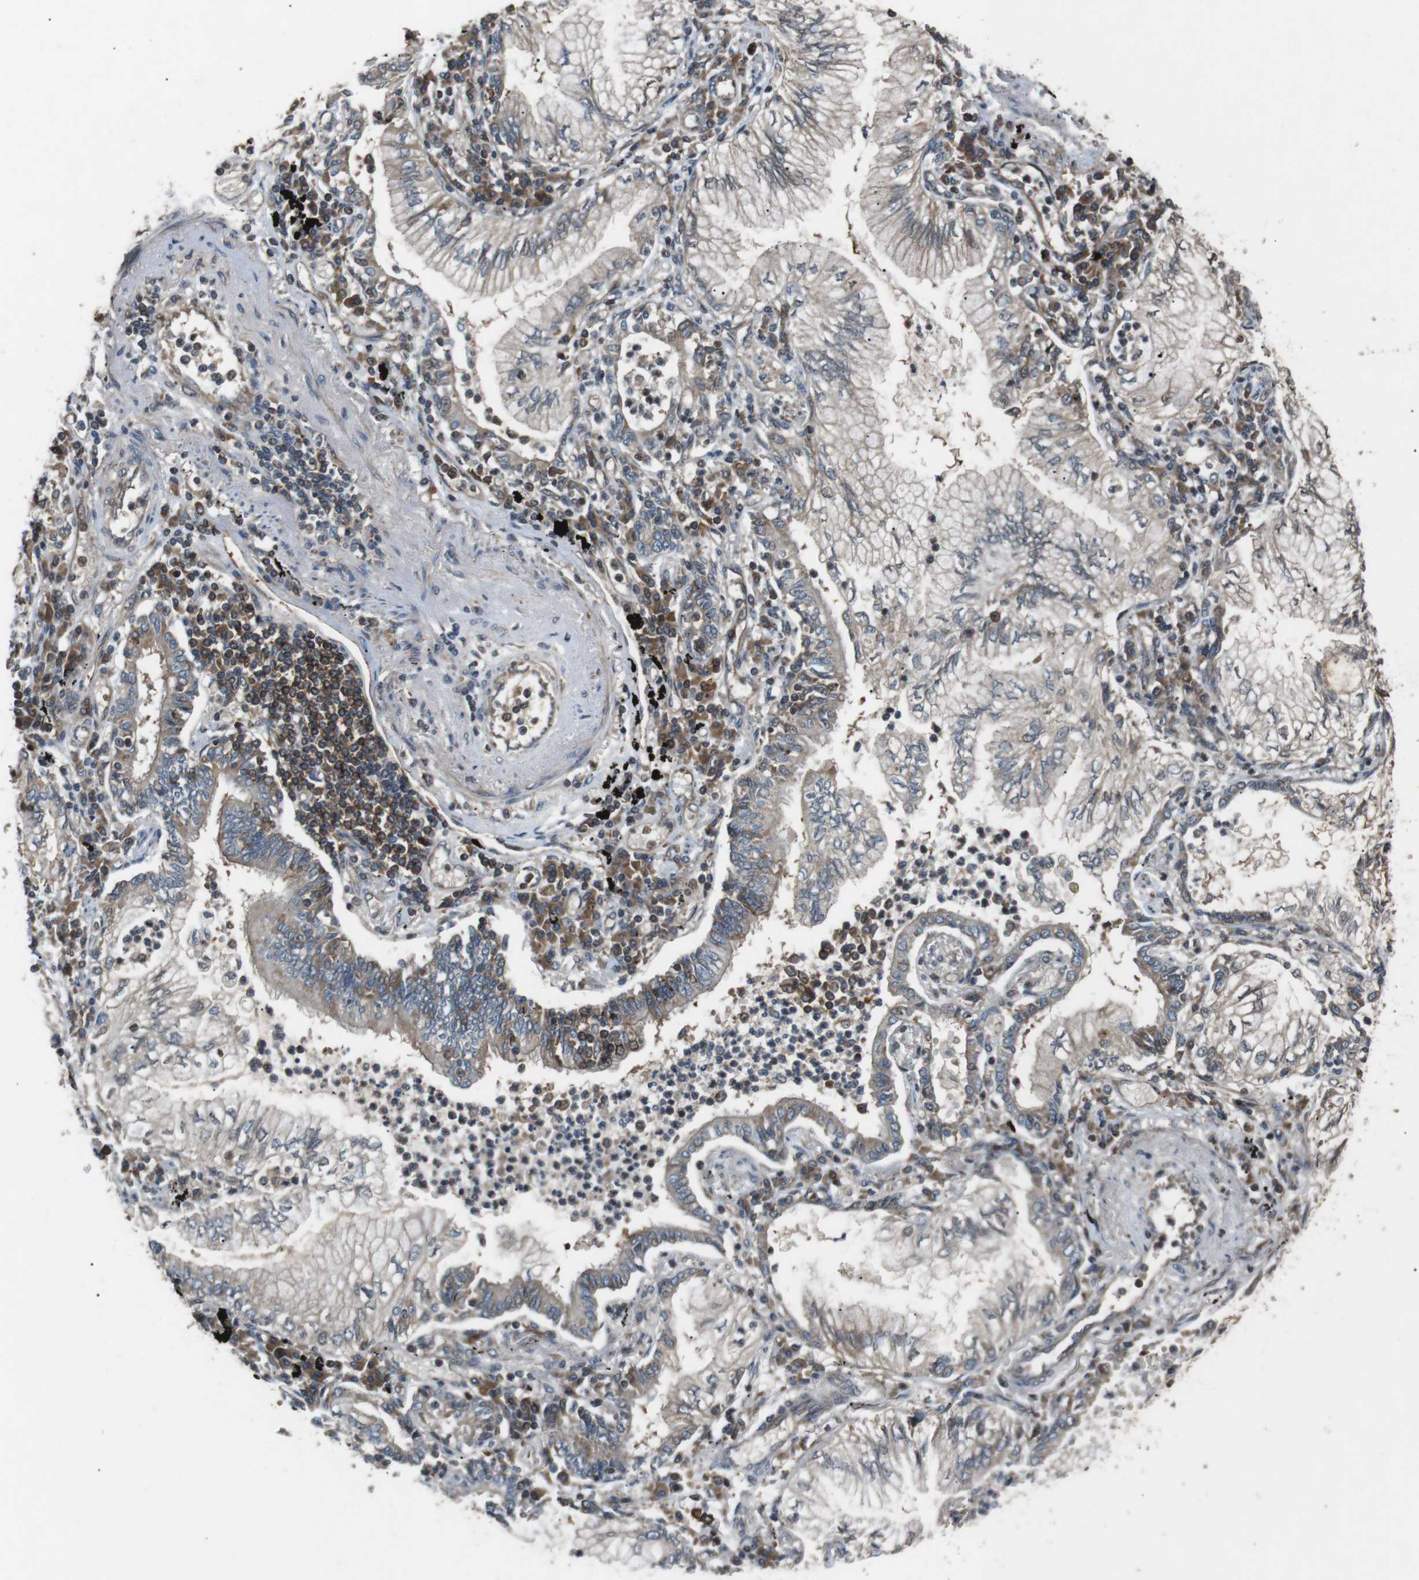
{"staining": {"intensity": "weak", "quantity": "25%-75%", "location": "cytoplasmic/membranous"}, "tissue": "lung cancer", "cell_type": "Tumor cells", "image_type": "cancer", "snomed": [{"axis": "morphology", "description": "Normal tissue, NOS"}, {"axis": "morphology", "description": "Adenocarcinoma, NOS"}, {"axis": "topography", "description": "Bronchus"}, {"axis": "topography", "description": "Lung"}], "caption": "High-power microscopy captured an immunohistochemistry micrograph of lung adenocarcinoma, revealing weak cytoplasmic/membranous expression in approximately 25%-75% of tumor cells. (DAB (3,3'-diaminobenzidine) = brown stain, brightfield microscopy at high magnification).", "gene": "GPR161", "patient": {"sex": "female", "age": 70}}